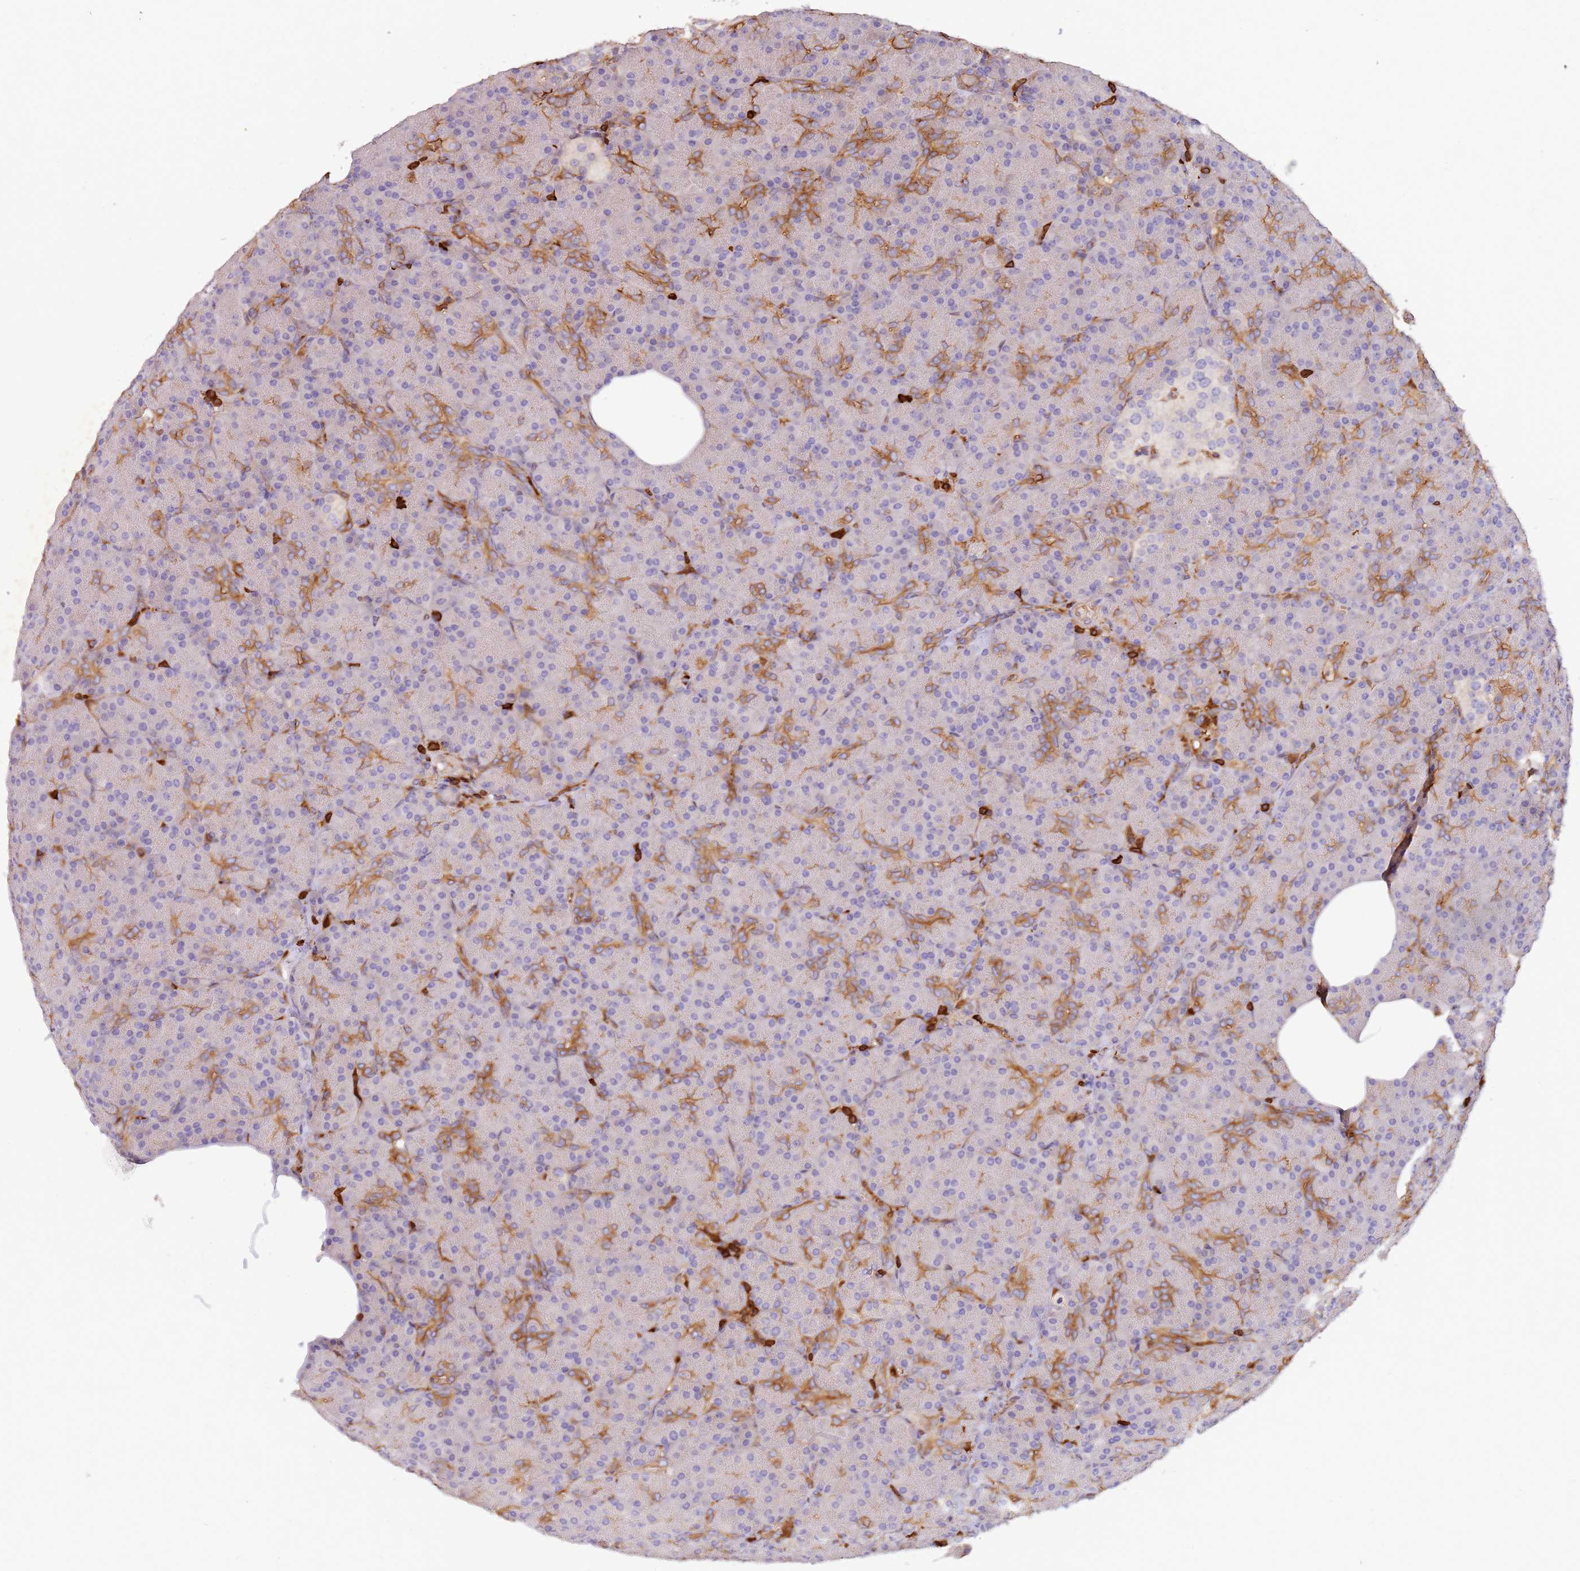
{"staining": {"intensity": "moderate", "quantity": "25%-75%", "location": "cytoplasmic/membranous"}, "tissue": "pancreas", "cell_type": "Exocrine glandular cells", "image_type": "normal", "snomed": [{"axis": "morphology", "description": "Normal tissue, NOS"}, {"axis": "topography", "description": "Pancreas"}], "caption": "DAB immunohistochemical staining of unremarkable human pancreas exhibits moderate cytoplasmic/membranous protein staining in about 25%-75% of exocrine glandular cells. (DAB IHC with brightfield microscopy, high magnification).", "gene": "OR6P1", "patient": {"sex": "female", "age": 43}}